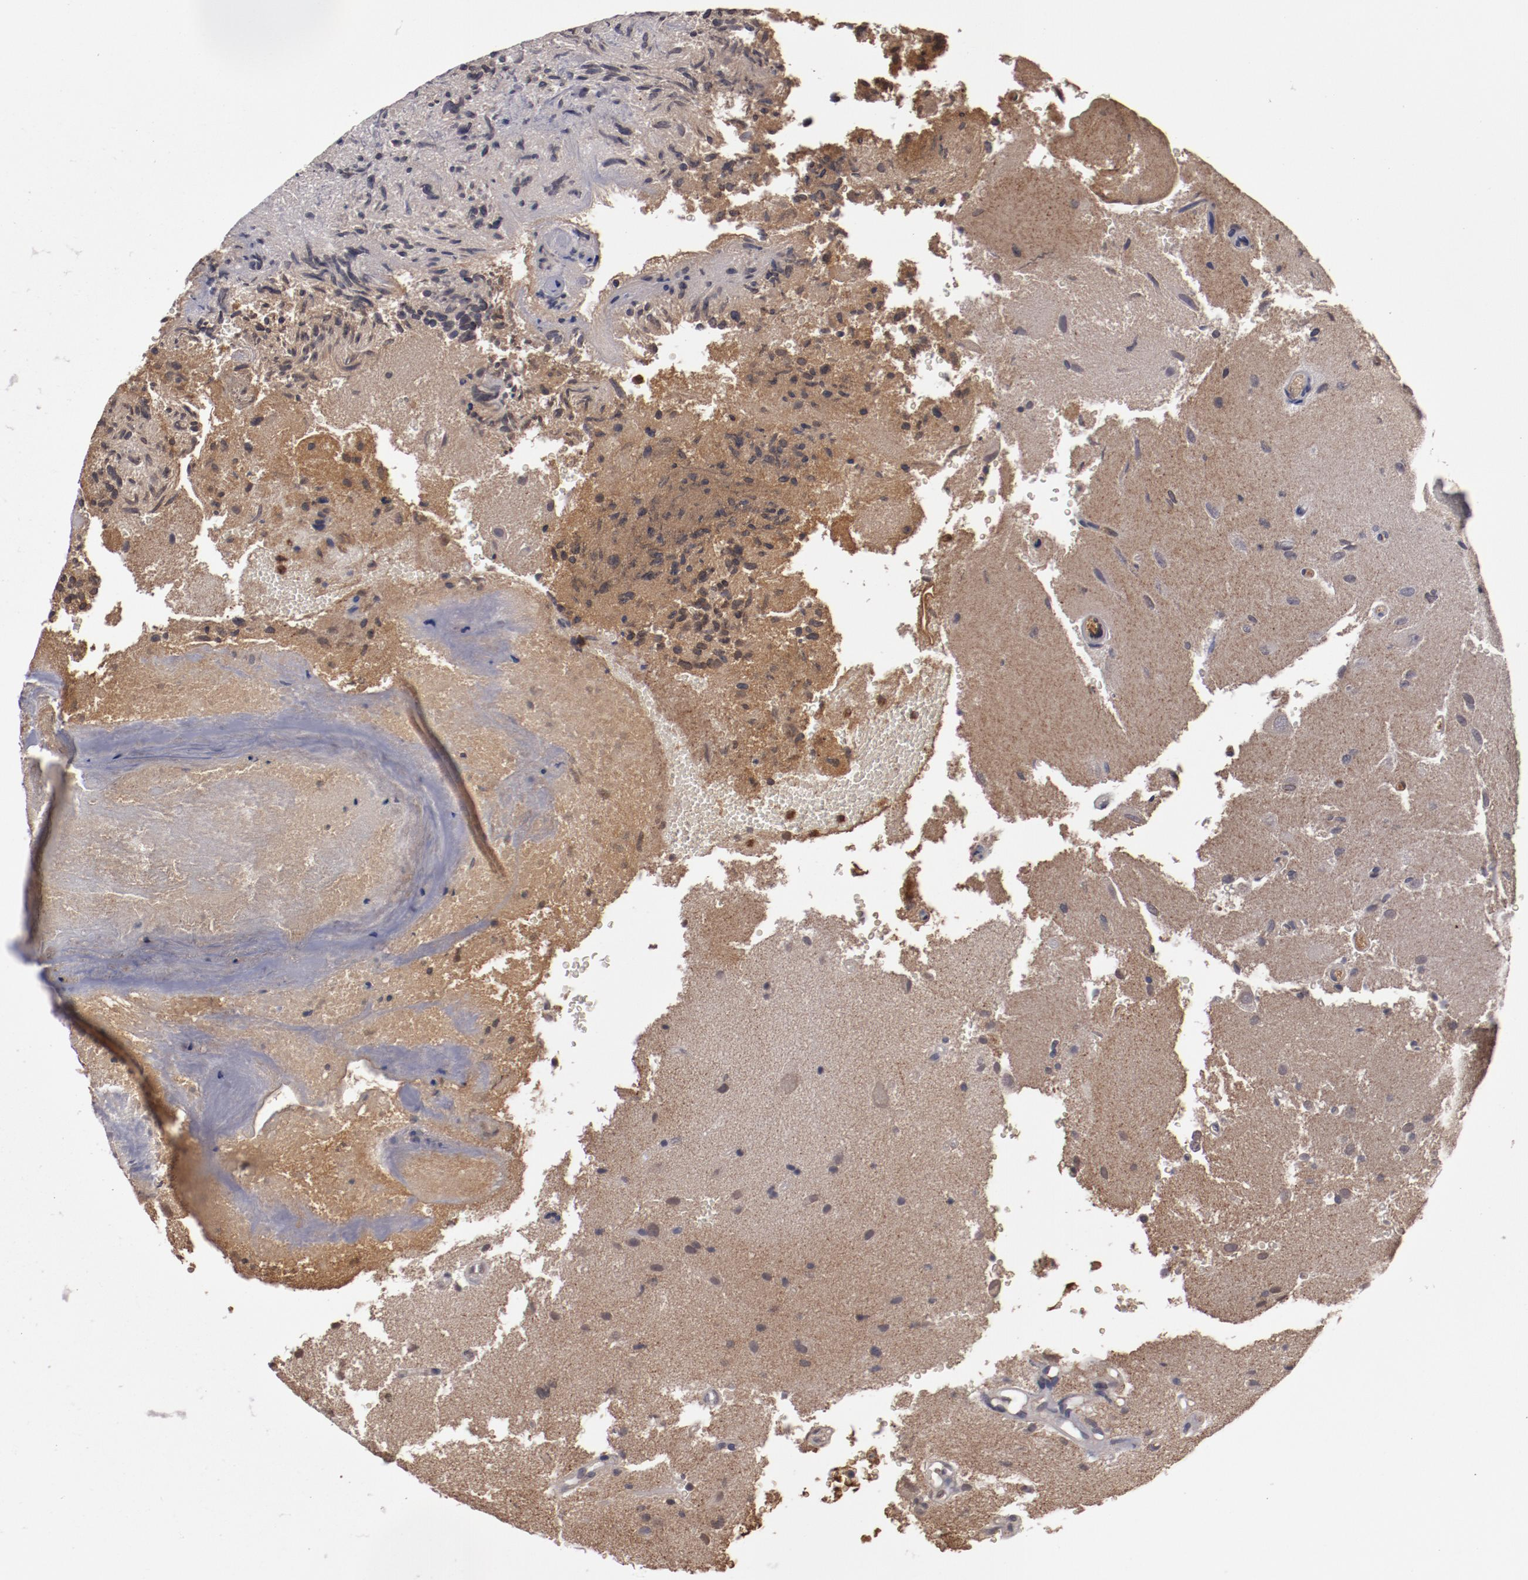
{"staining": {"intensity": "weak", "quantity": "25%-75%", "location": "cytoplasmic/membranous"}, "tissue": "glioma", "cell_type": "Tumor cells", "image_type": "cancer", "snomed": [{"axis": "morphology", "description": "Normal tissue, NOS"}, {"axis": "morphology", "description": "Glioma, malignant, High grade"}, {"axis": "topography", "description": "Cerebral cortex"}], "caption": "Glioma tissue shows weak cytoplasmic/membranous staining in about 25%-75% of tumor cells", "gene": "SERPINA7", "patient": {"sex": "male", "age": 75}}